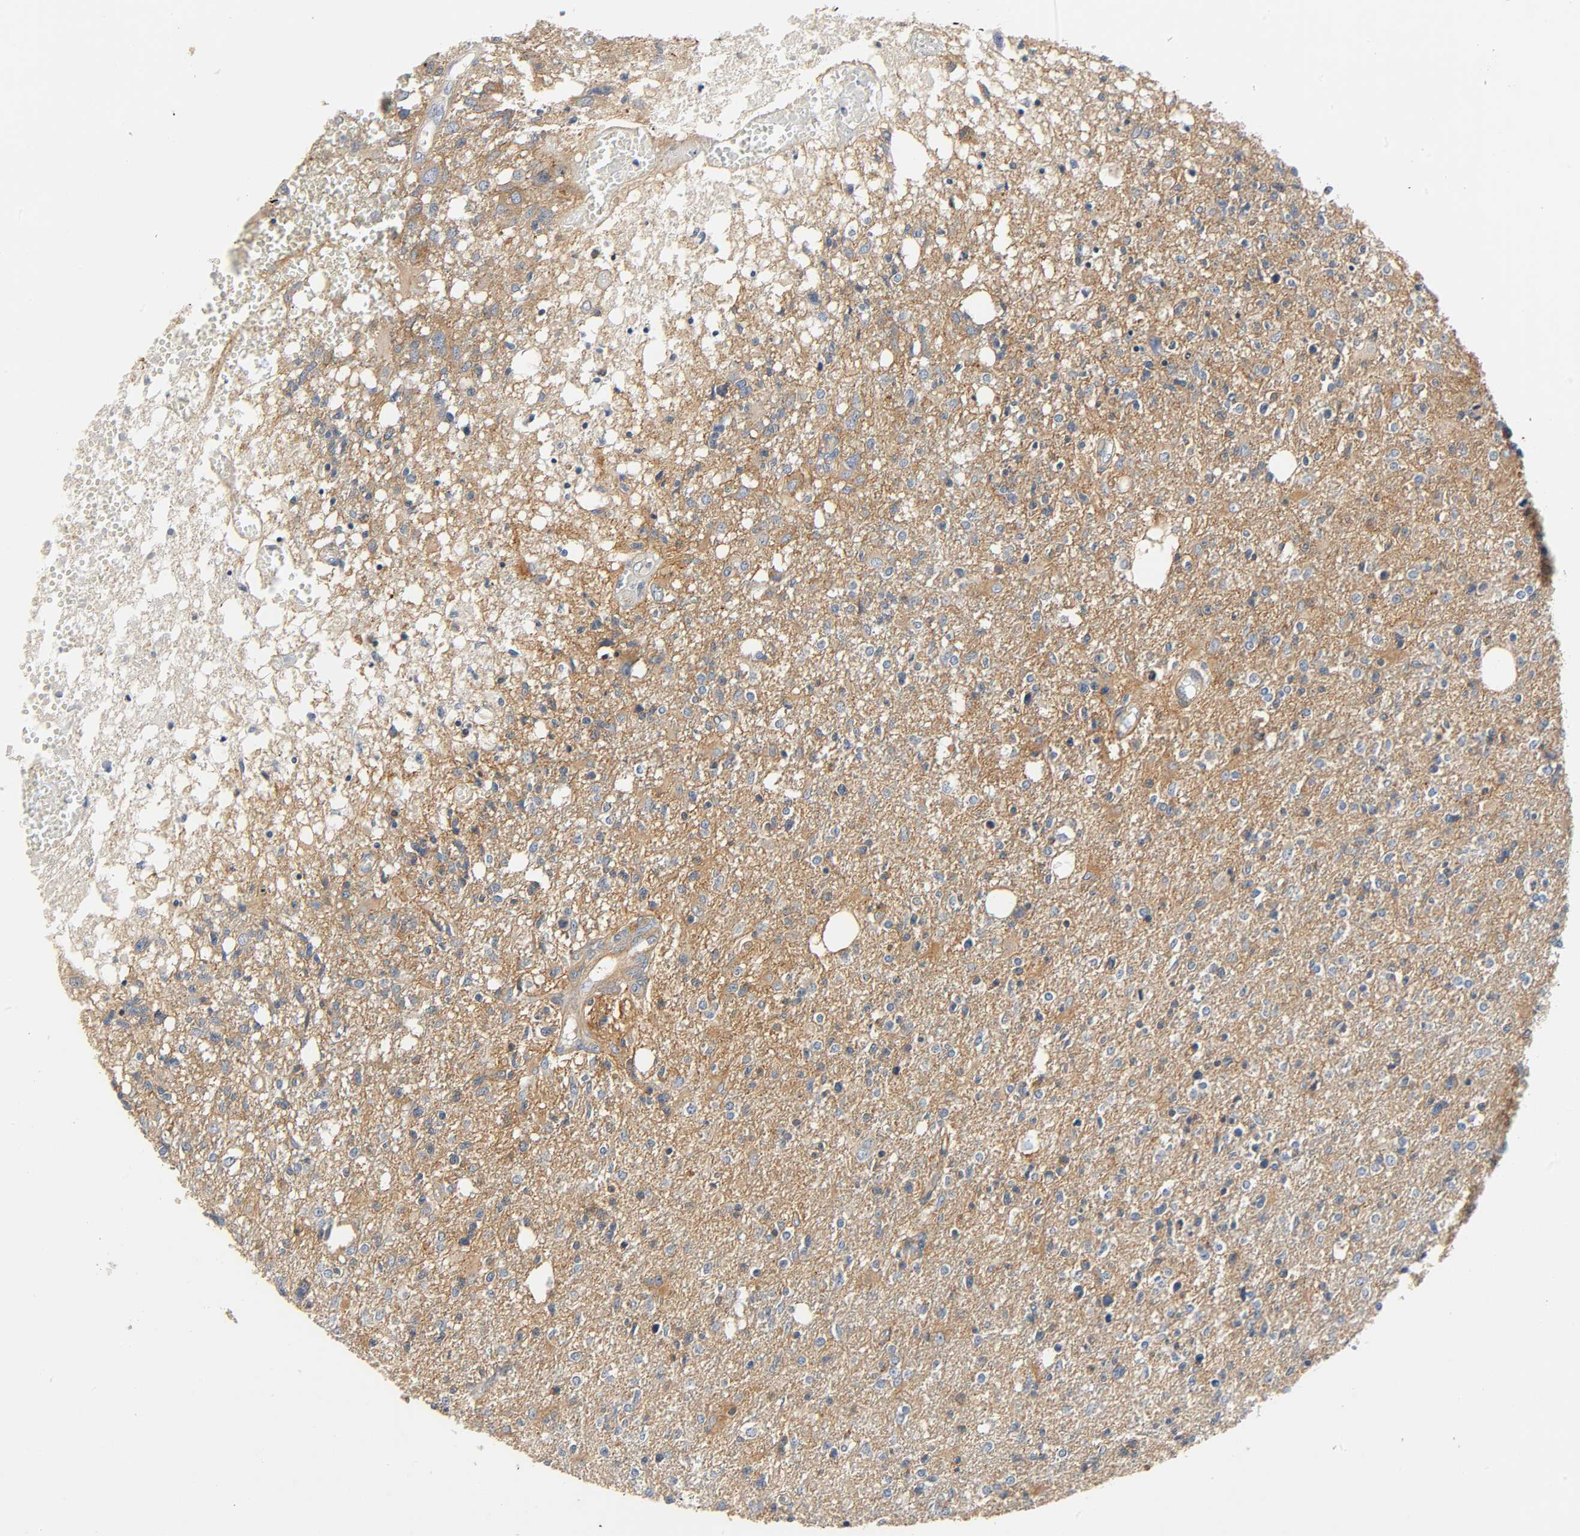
{"staining": {"intensity": "moderate", "quantity": ">75%", "location": "cytoplasmic/membranous"}, "tissue": "glioma", "cell_type": "Tumor cells", "image_type": "cancer", "snomed": [{"axis": "morphology", "description": "Glioma, malignant, High grade"}, {"axis": "topography", "description": "Cerebral cortex"}], "caption": "The micrograph demonstrates immunohistochemical staining of high-grade glioma (malignant). There is moderate cytoplasmic/membranous expression is seen in about >75% of tumor cells.", "gene": "ARPC1A", "patient": {"sex": "male", "age": 76}}